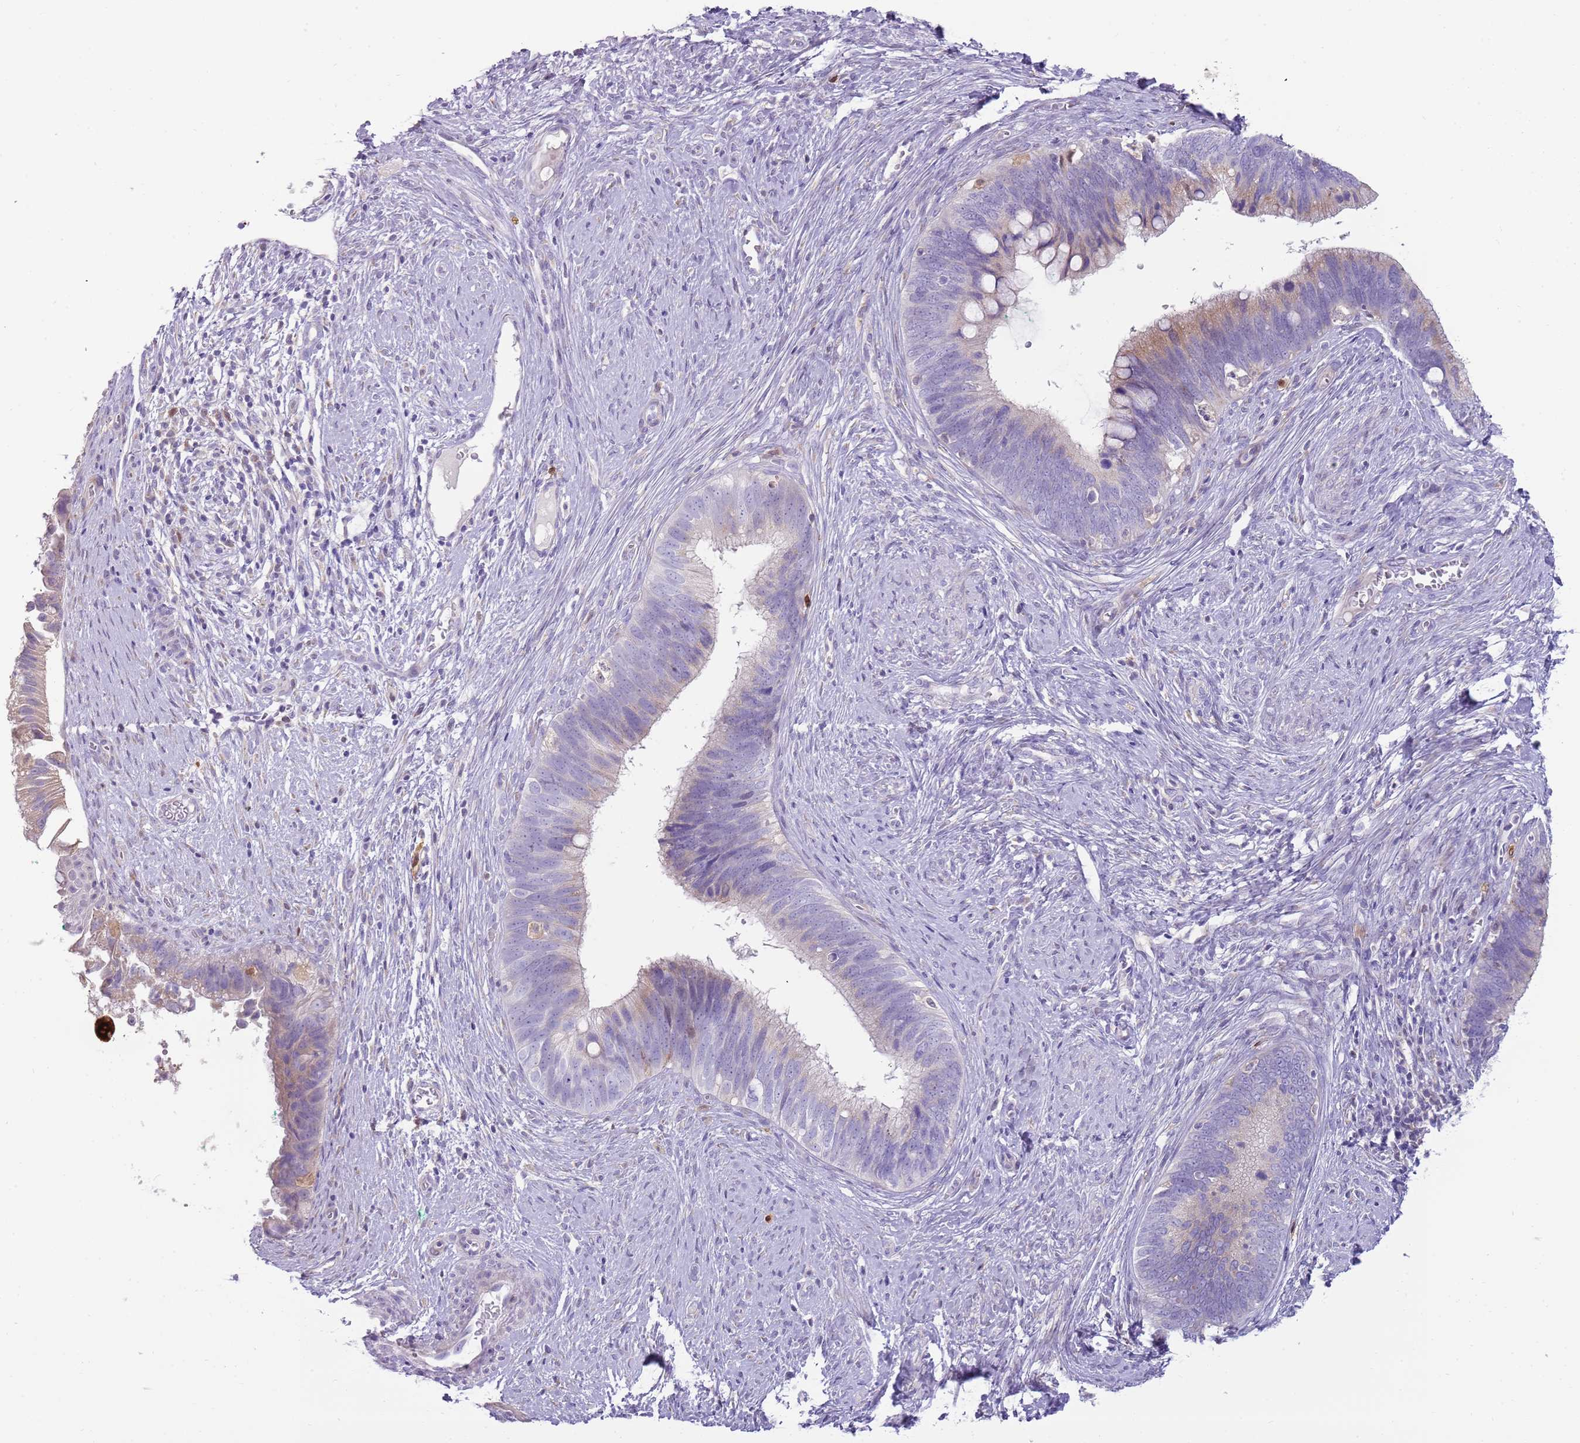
{"staining": {"intensity": "weak", "quantity": "<25%", "location": "cytoplasmic/membranous"}, "tissue": "cervical cancer", "cell_type": "Tumor cells", "image_type": "cancer", "snomed": [{"axis": "morphology", "description": "Adenocarcinoma, NOS"}, {"axis": "topography", "description": "Cervix"}], "caption": "Human cervical cancer (adenocarcinoma) stained for a protein using immunohistochemistry reveals no positivity in tumor cells.", "gene": "DIPK1C", "patient": {"sex": "female", "age": 42}}